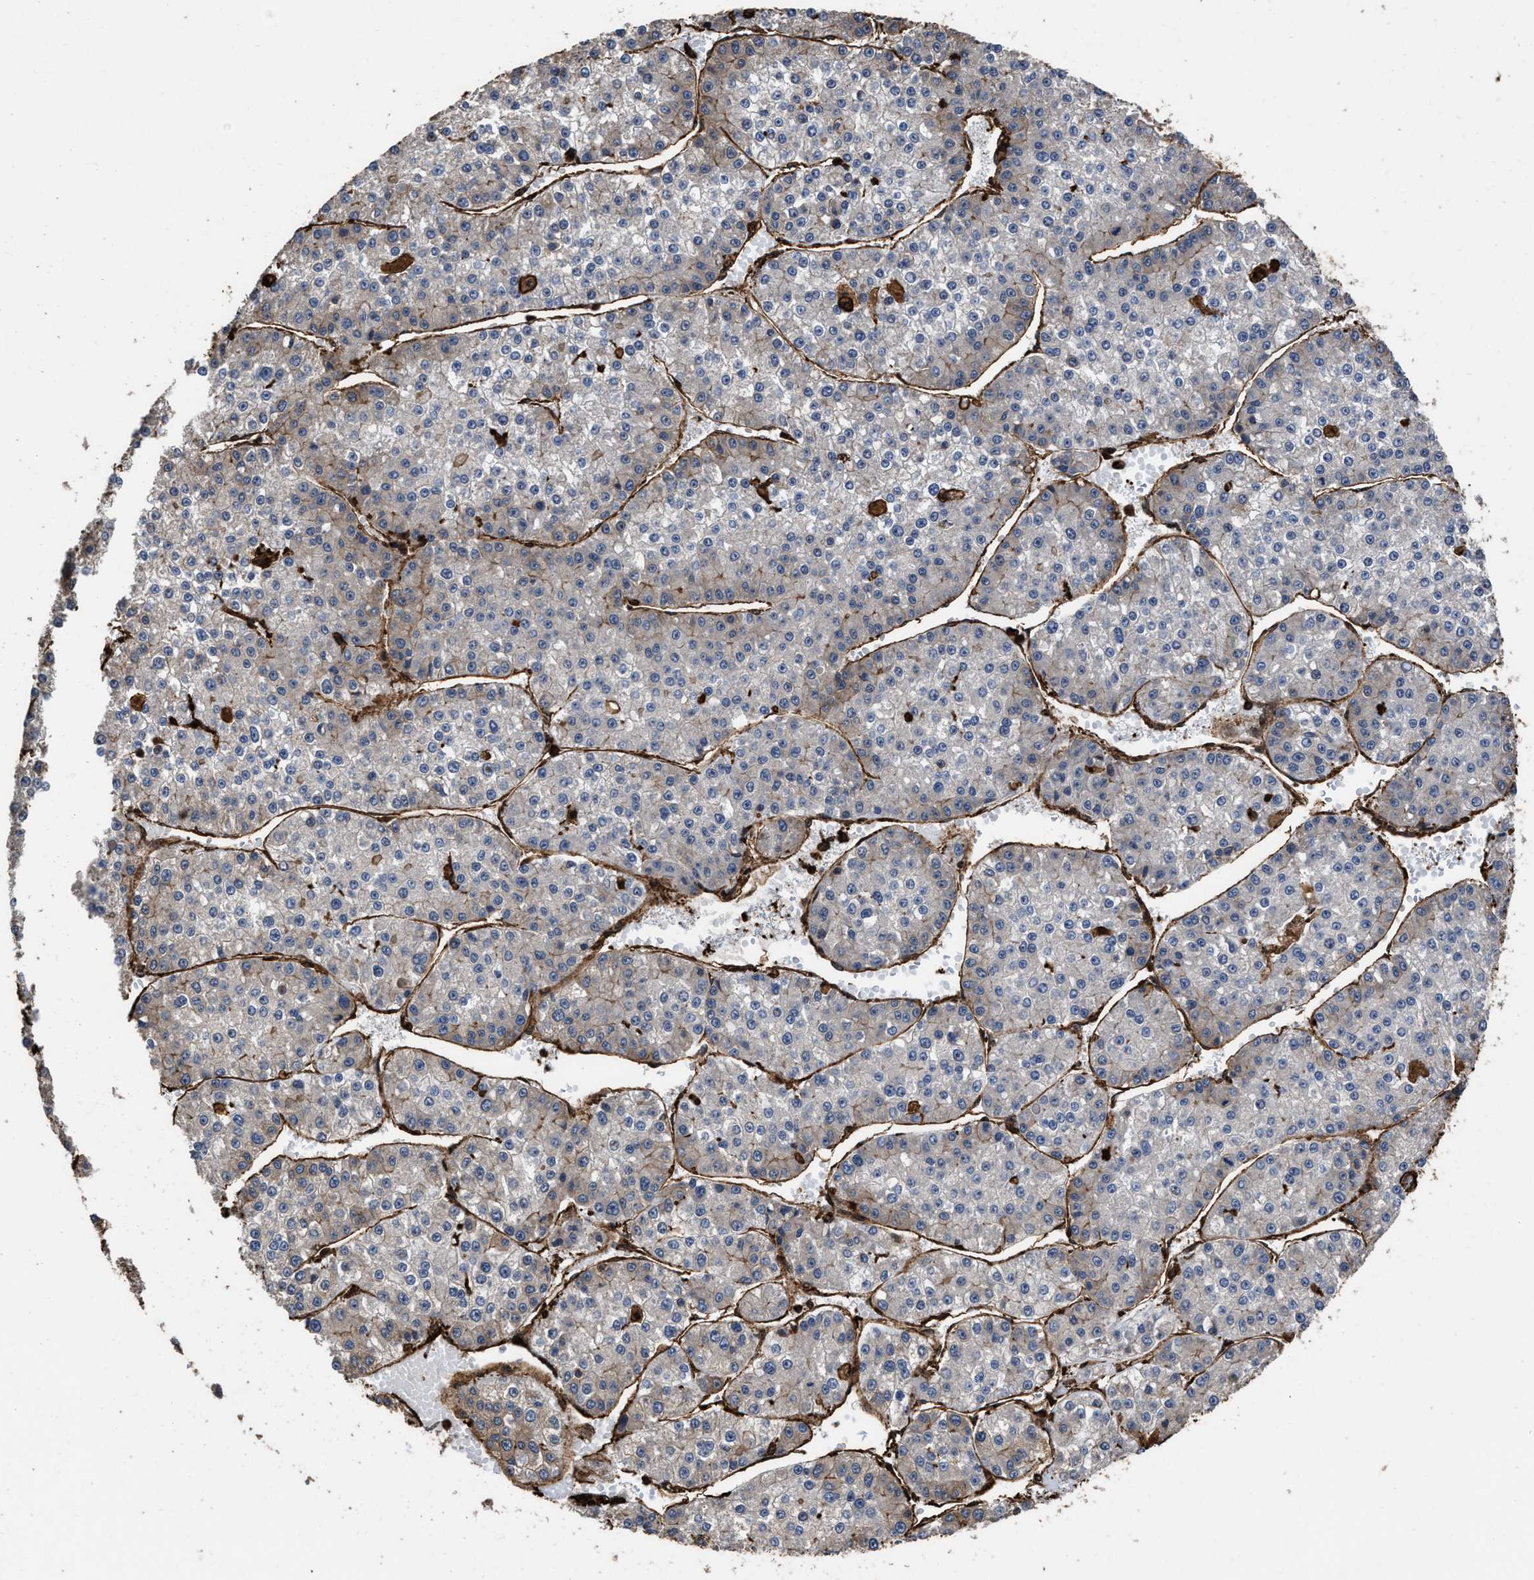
{"staining": {"intensity": "moderate", "quantity": "<25%", "location": "cytoplasmic/membranous"}, "tissue": "liver cancer", "cell_type": "Tumor cells", "image_type": "cancer", "snomed": [{"axis": "morphology", "description": "Carcinoma, Hepatocellular, NOS"}, {"axis": "topography", "description": "Liver"}], "caption": "Liver hepatocellular carcinoma stained for a protein (brown) shows moderate cytoplasmic/membranous positive expression in approximately <25% of tumor cells.", "gene": "KBTBD2", "patient": {"sex": "female", "age": 73}}